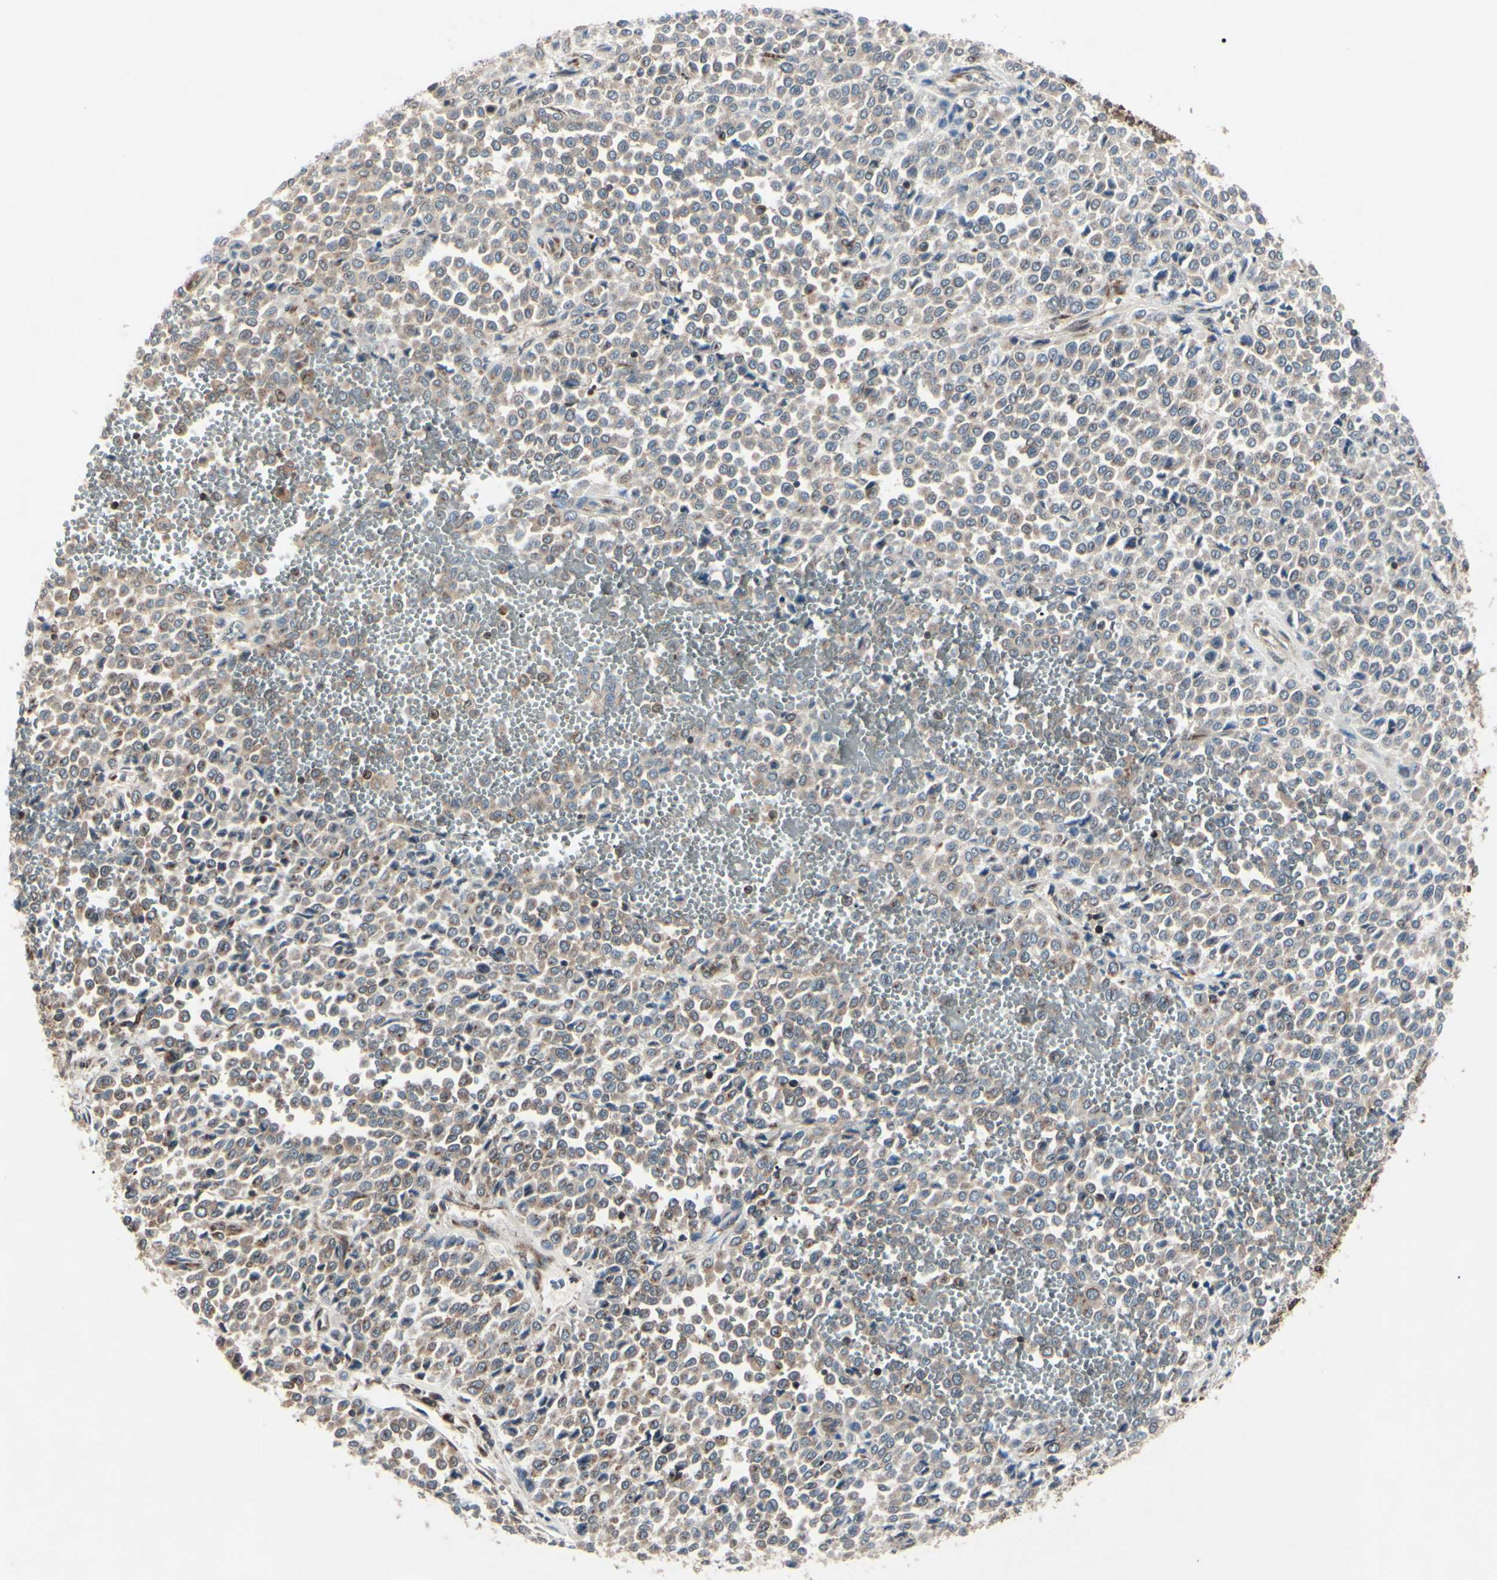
{"staining": {"intensity": "weak", "quantity": "25%-75%", "location": "cytoplasmic/membranous"}, "tissue": "melanoma", "cell_type": "Tumor cells", "image_type": "cancer", "snomed": [{"axis": "morphology", "description": "Malignant melanoma, Metastatic site"}, {"axis": "topography", "description": "Pancreas"}], "caption": "Malignant melanoma (metastatic site) stained for a protein (brown) demonstrates weak cytoplasmic/membranous positive expression in approximately 25%-75% of tumor cells.", "gene": "MAPRE1", "patient": {"sex": "female", "age": 30}}